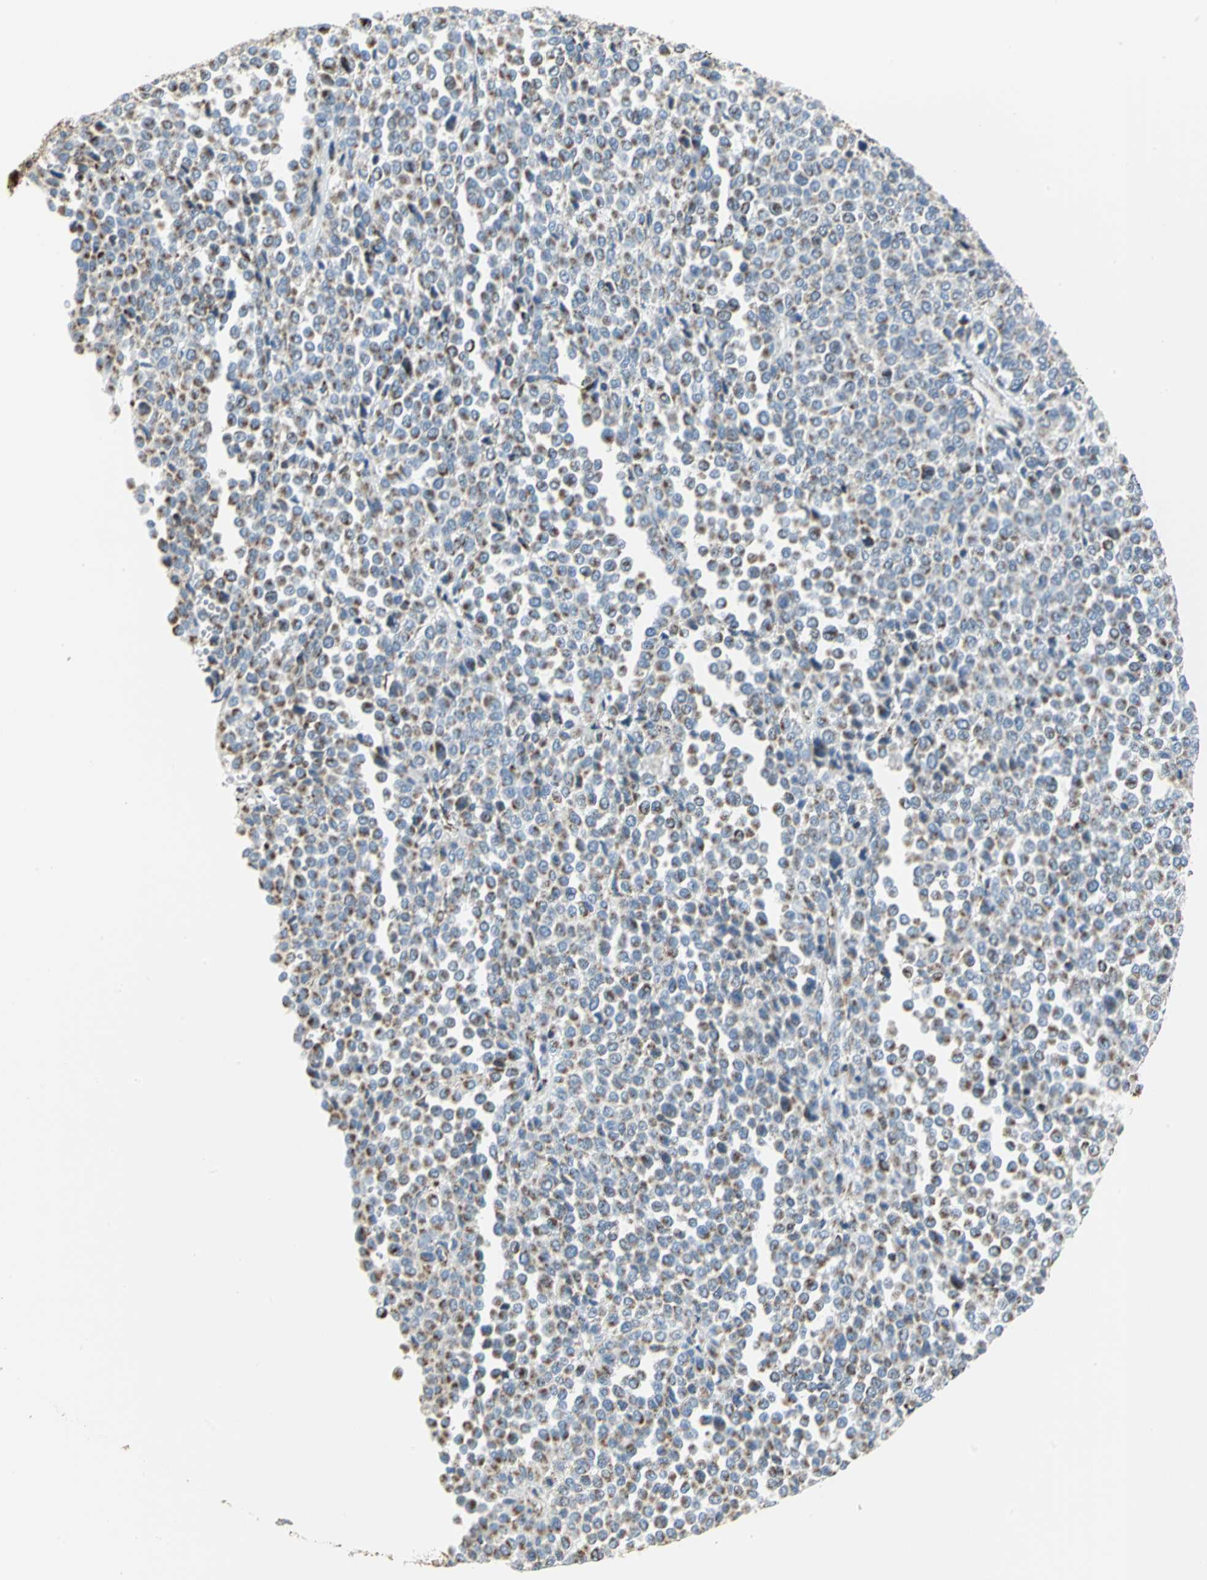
{"staining": {"intensity": "moderate", "quantity": "<25%", "location": "cytoplasmic/membranous"}, "tissue": "melanoma", "cell_type": "Tumor cells", "image_type": "cancer", "snomed": [{"axis": "morphology", "description": "Malignant melanoma, Metastatic site"}, {"axis": "topography", "description": "Pancreas"}], "caption": "Immunohistochemical staining of malignant melanoma (metastatic site) displays low levels of moderate cytoplasmic/membranous protein staining in about <25% of tumor cells. The protein of interest is shown in brown color, while the nuclei are stained blue.", "gene": "NTRK1", "patient": {"sex": "female", "age": 30}}